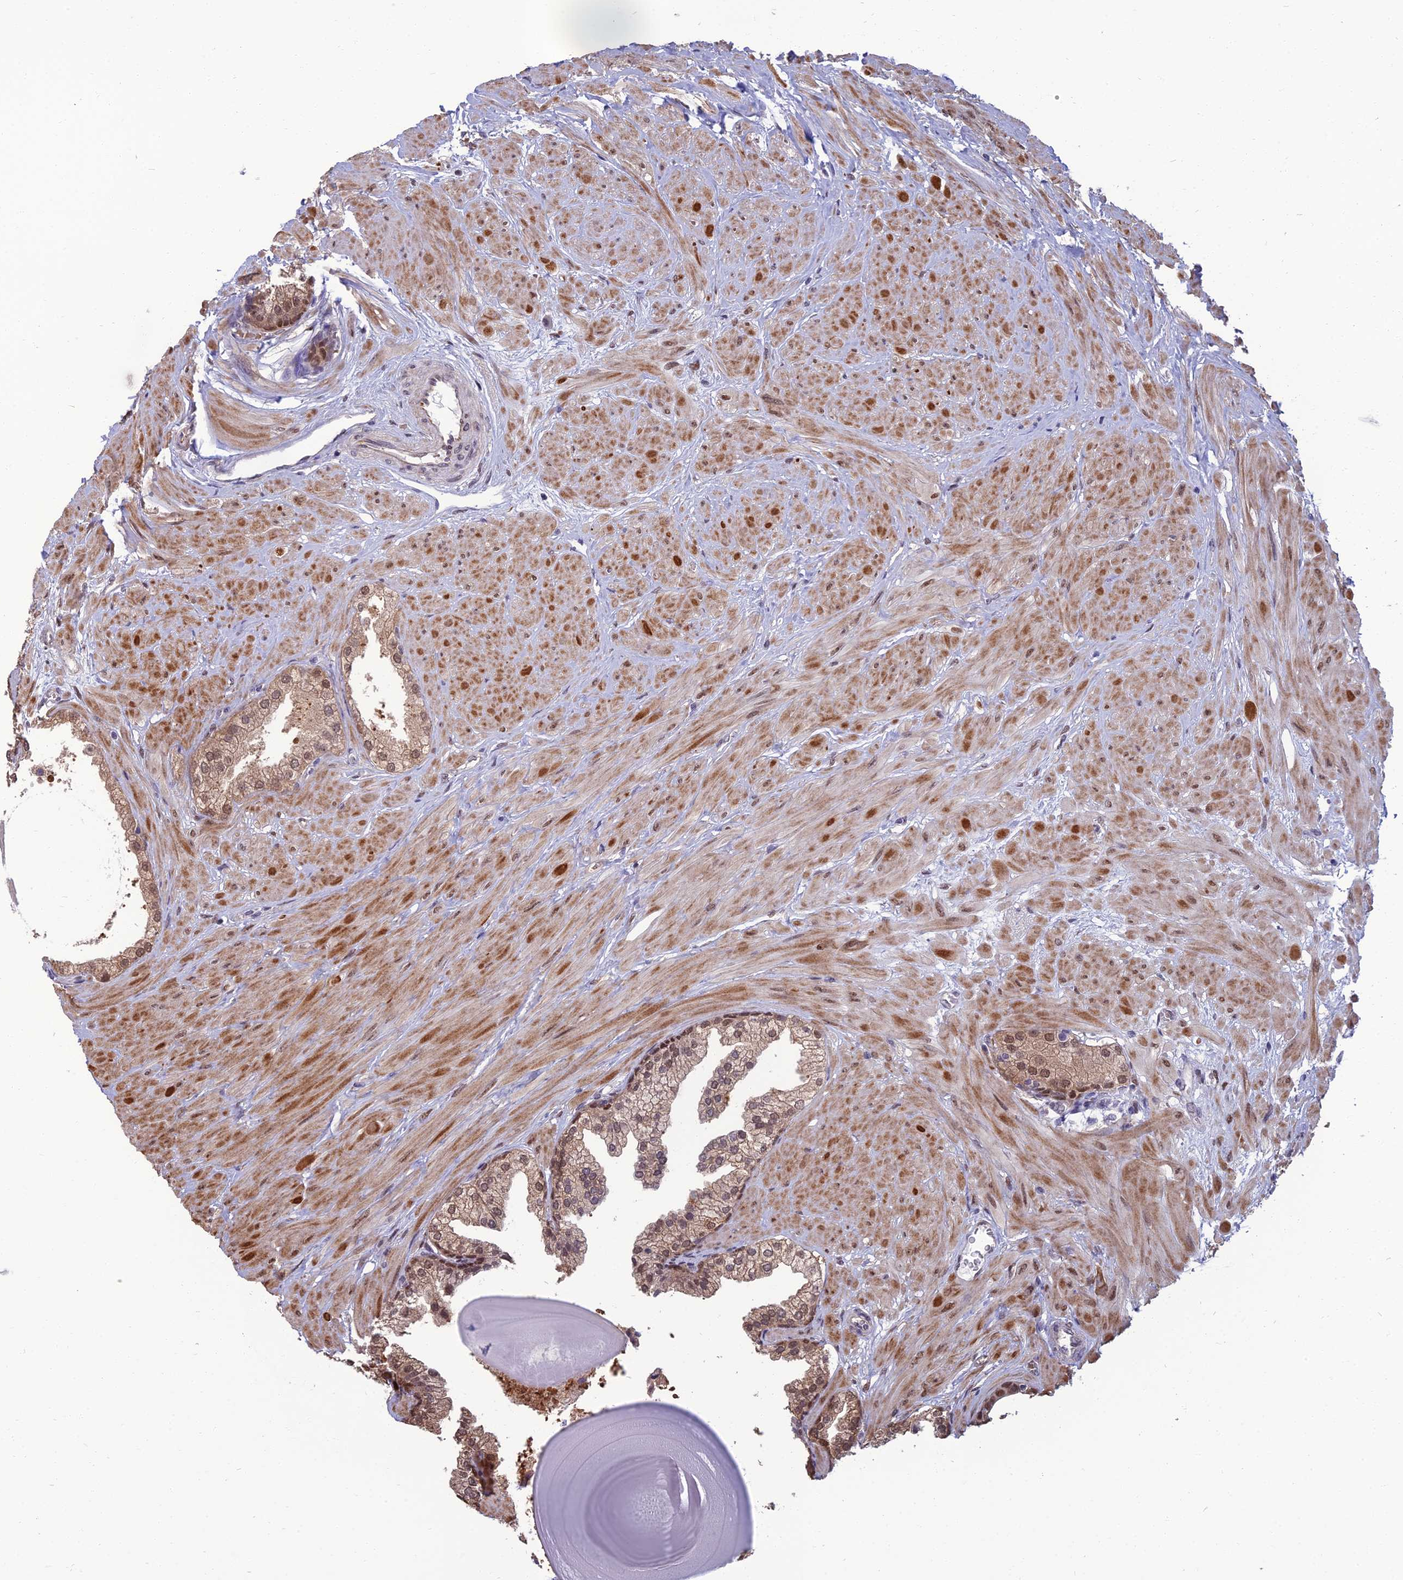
{"staining": {"intensity": "moderate", "quantity": "25%-75%", "location": "cytoplasmic/membranous,nuclear"}, "tissue": "prostate", "cell_type": "Glandular cells", "image_type": "normal", "snomed": [{"axis": "morphology", "description": "Normal tissue, NOS"}, {"axis": "topography", "description": "Prostate"}], "caption": "Approximately 25%-75% of glandular cells in normal human prostate demonstrate moderate cytoplasmic/membranous,nuclear protein staining as visualized by brown immunohistochemical staining.", "gene": "NR4A3", "patient": {"sex": "male", "age": 48}}